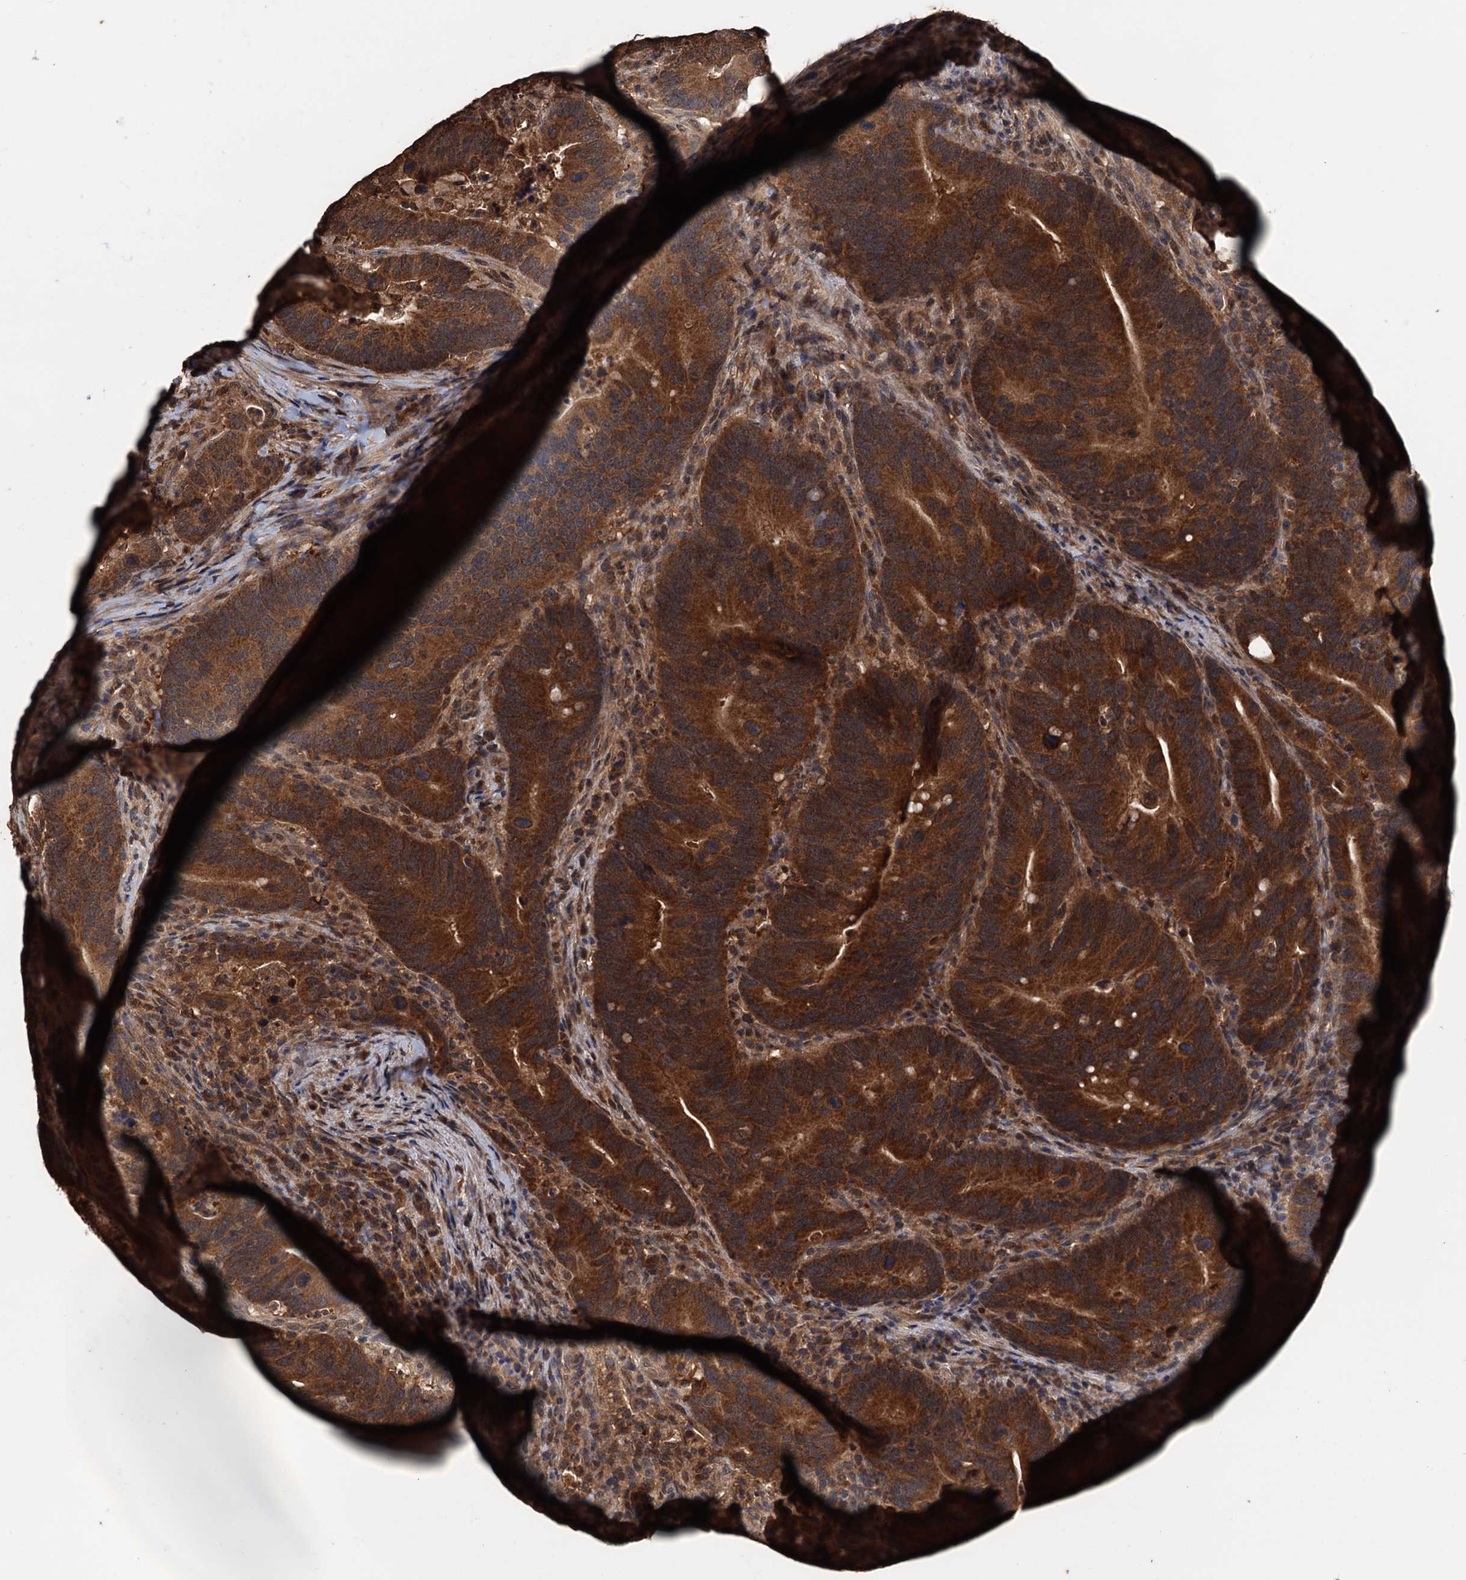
{"staining": {"intensity": "strong", "quantity": ">75%", "location": "cytoplasmic/membranous"}, "tissue": "colorectal cancer", "cell_type": "Tumor cells", "image_type": "cancer", "snomed": [{"axis": "morphology", "description": "Adenocarcinoma, NOS"}, {"axis": "topography", "description": "Colon"}], "caption": "Immunohistochemistry (IHC) image of human colorectal adenocarcinoma stained for a protein (brown), which shows high levels of strong cytoplasmic/membranous positivity in about >75% of tumor cells.", "gene": "PSMD9", "patient": {"sex": "female", "age": 66}}